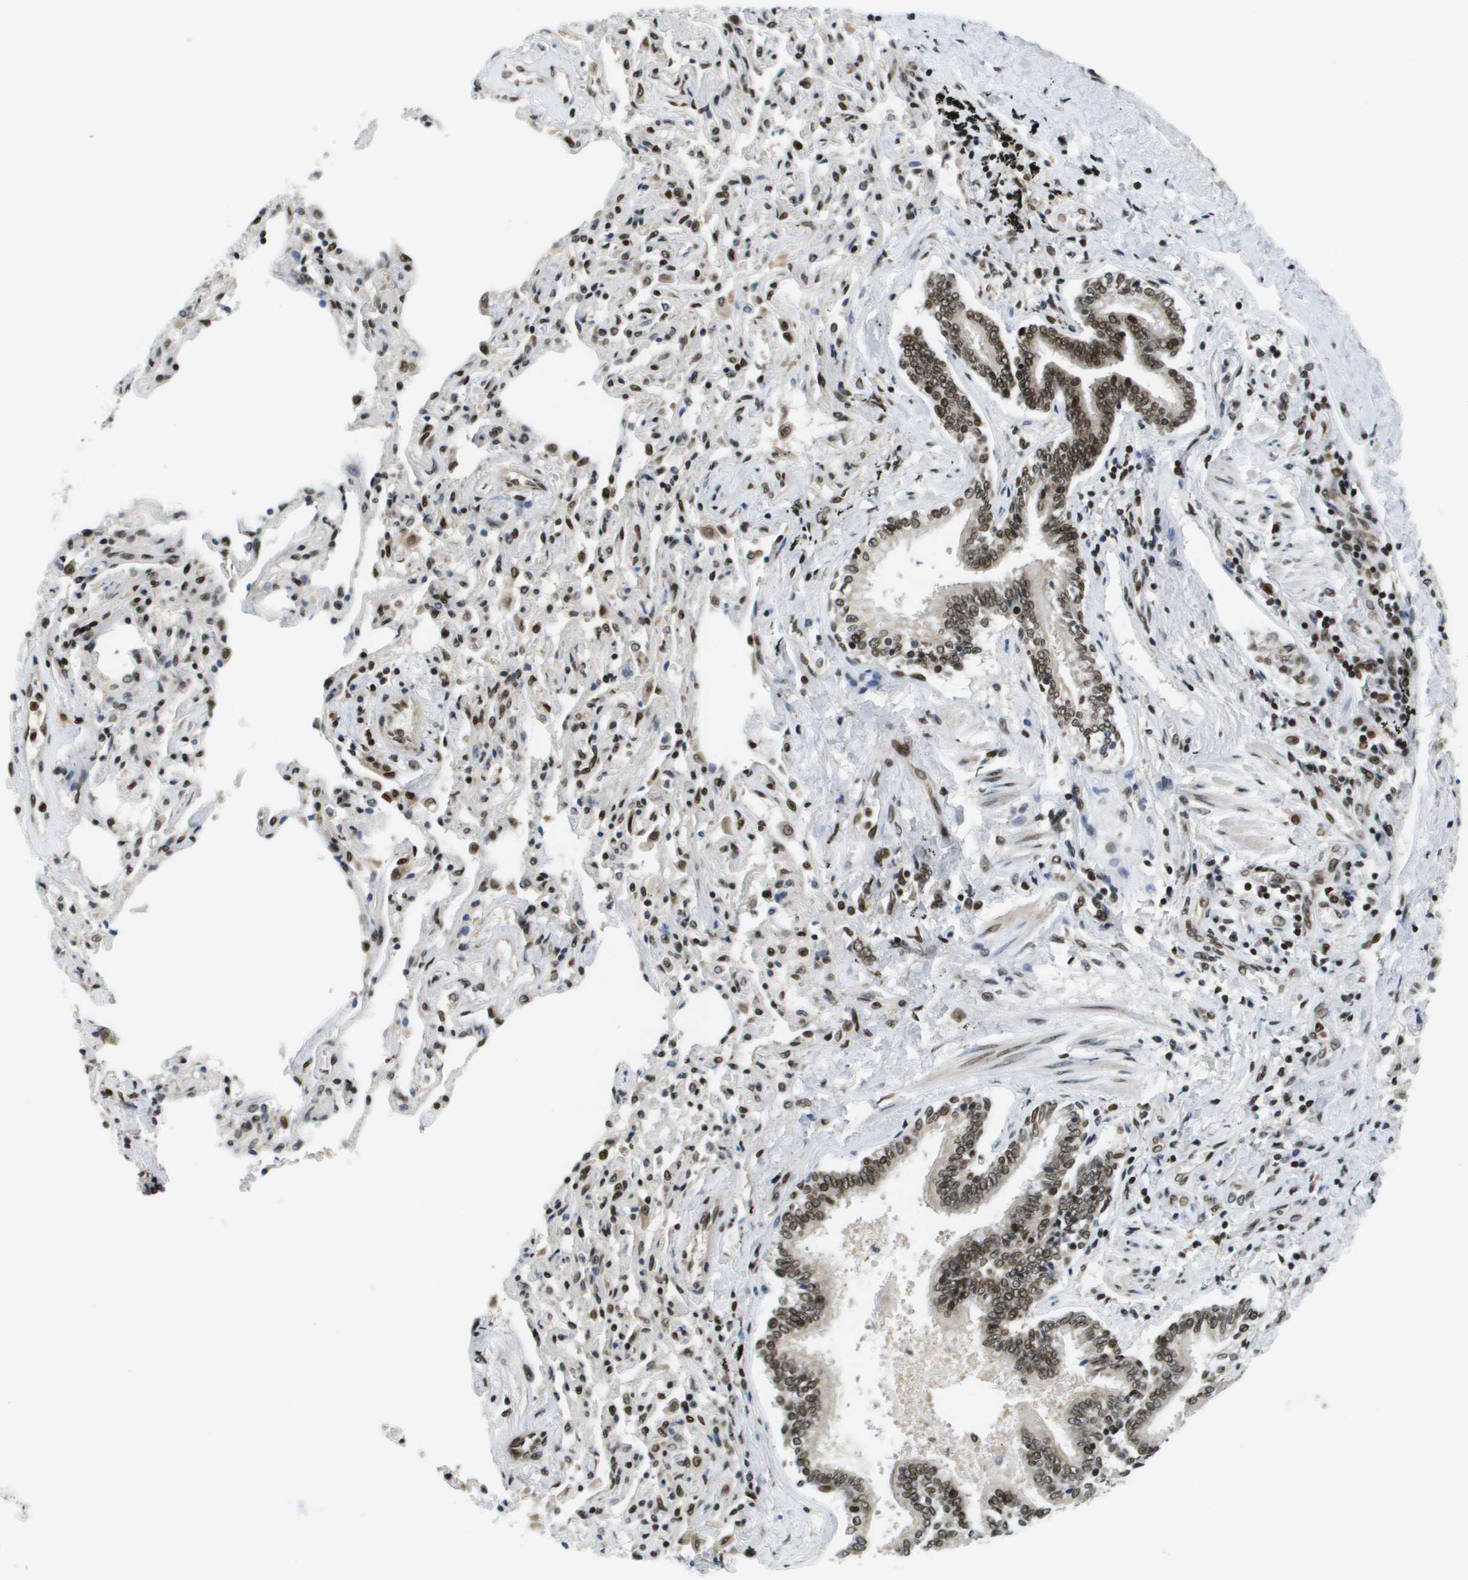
{"staining": {"intensity": "strong", "quantity": ">75%", "location": "cytoplasmic/membranous,nuclear"}, "tissue": "bronchus", "cell_type": "Respiratory epithelial cells", "image_type": "normal", "snomed": [{"axis": "morphology", "description": "Normal tissue, NOS"}, {"axis": "topography", "description": "Bronchus"}, {"axis": "topography", "description": "Lung"}], "caption": "The photomicrograph demonstrates a brown stain indicating the presence of a protein in the cytoplasmic/membranous,nuclear of respiratory epithelial cells in bronchus. Using DAB (3,3'-diaminobenzidine) (brown) and hematoxylin (blue) stains, captured at high magnification using brightfield microscopy.", "gene": "RECQL4", "patient": {"sex": "male", "age": 64}}